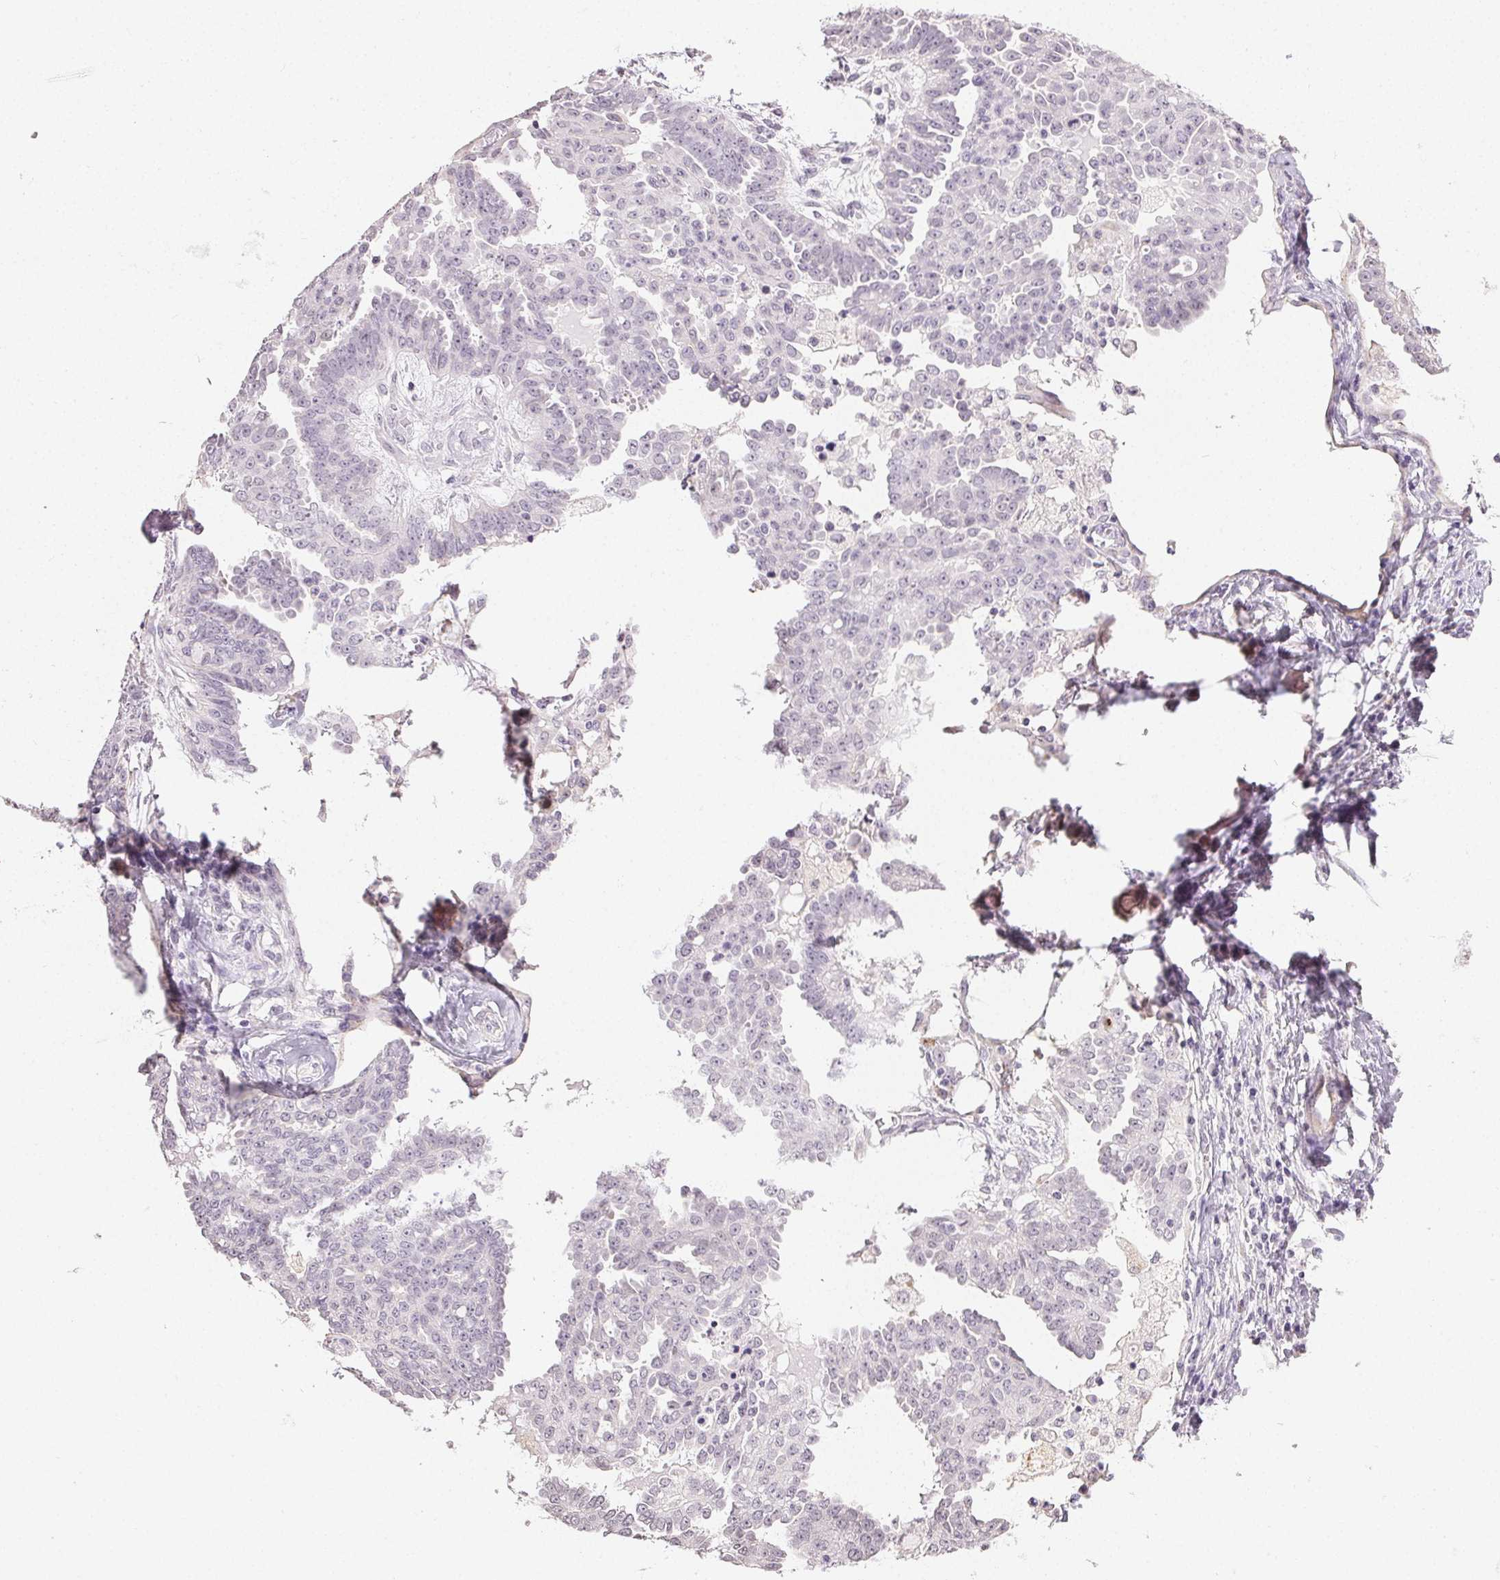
{"staining": {"intensity": "negative", "quantity": "none", "location": "none"}, "tissue": "ovarian cancer", "cell_type": "Tumor cells", "image_type": "cancer", "snomed": [{"axis": "morphology", "description": "Cystadenocarcinoma, serous, NOS"}, {"axis": "topography", "description": "Ovary"}], "caption": "DAB immunohistochemical staining of serous cystadenocarcinoma (ovarian) shows no significant staining in tumor cells.", "gene": "TMEM174", "patient": {"sex": "female", "age": 71}}